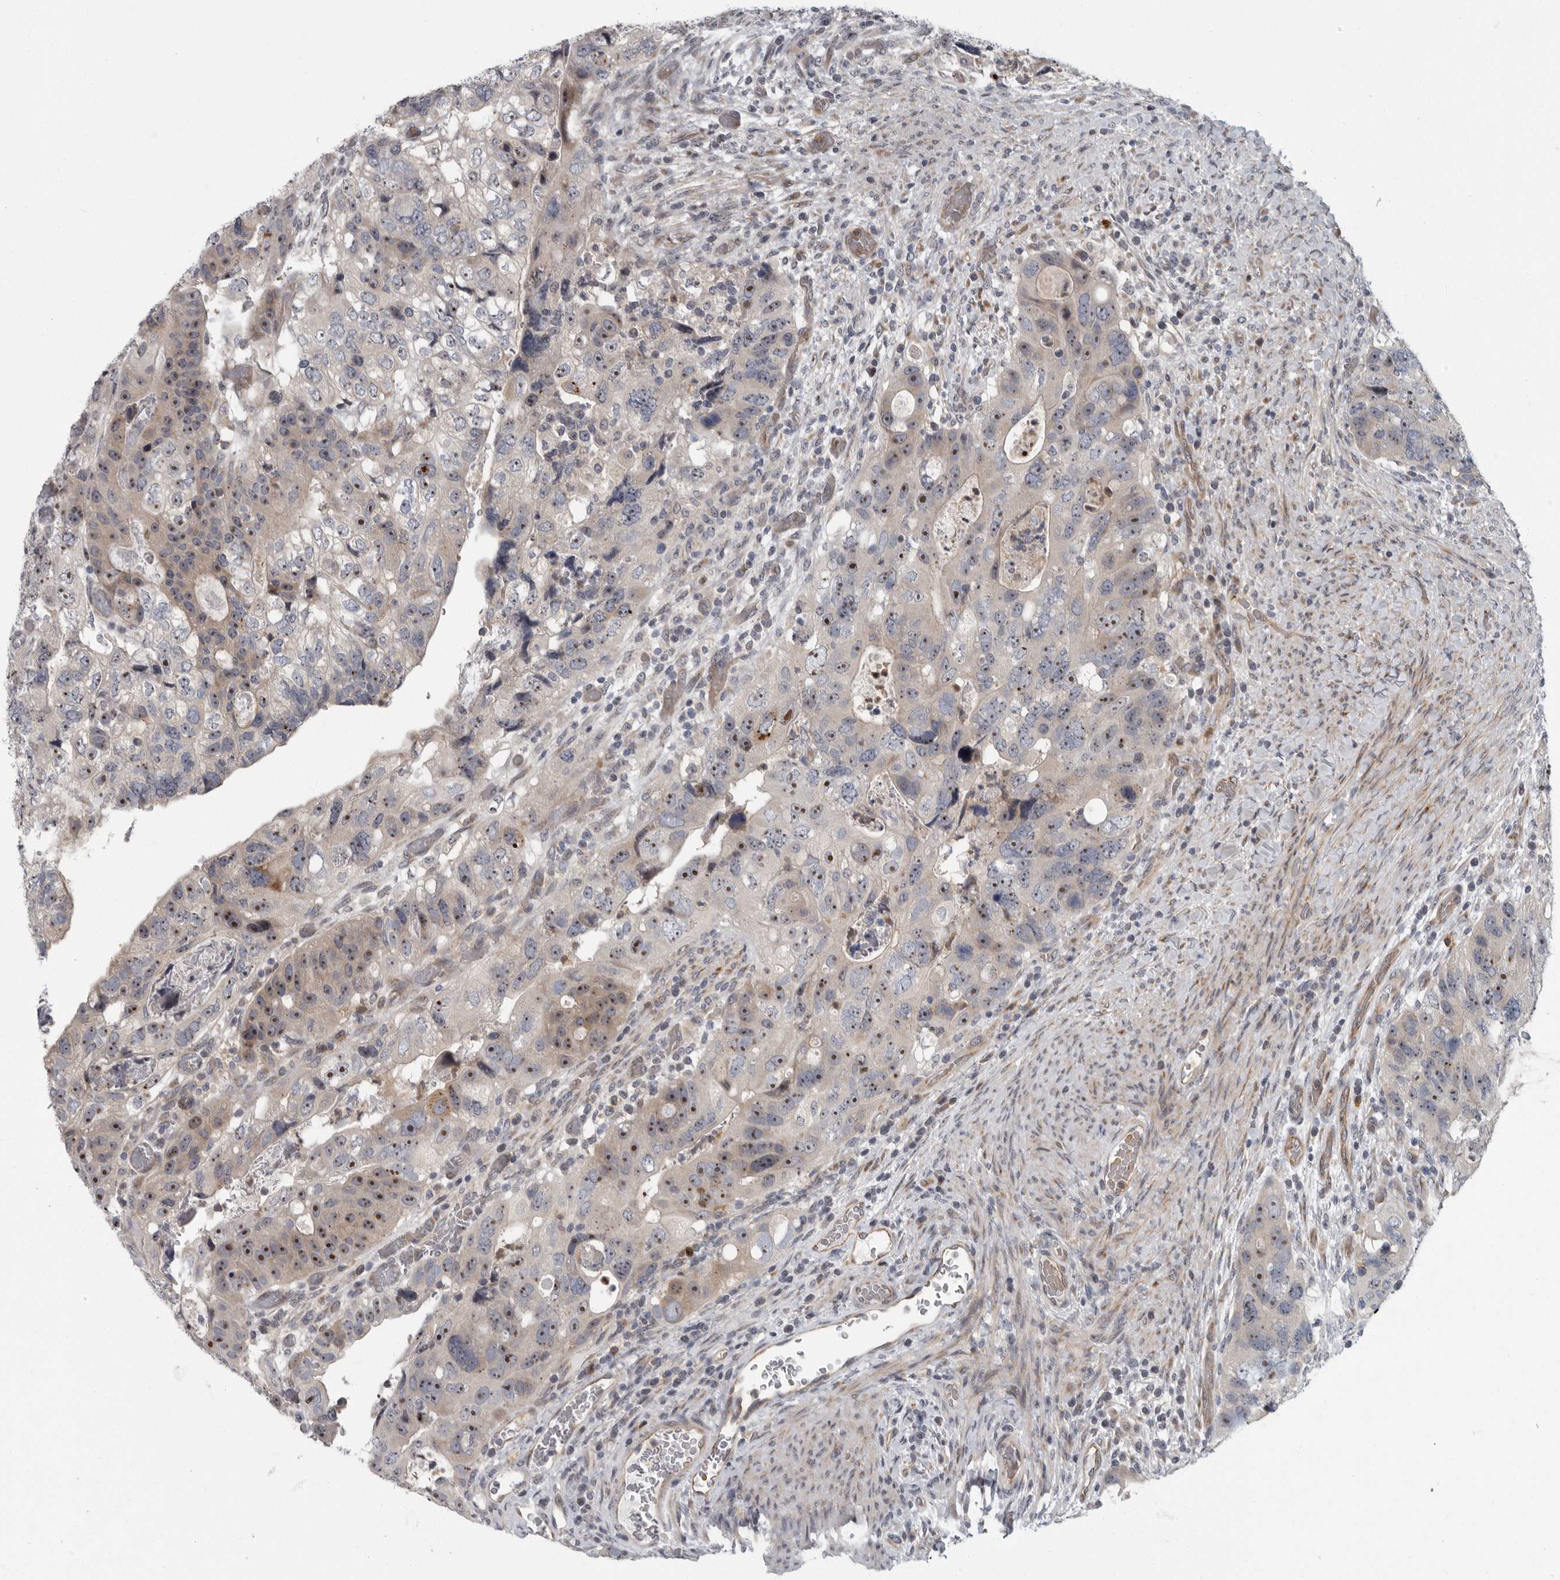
{"staining": {"intensity": "strong", "quantity": "25%-75%", "location": "nuclear"}, "tissue": "colorectal cancer", "cell_type": "Tumor cells", "image_type": "cancer", "snomed": [{"axis": "morphology", "description": "Adenocarcinoma, NOS"}, {"axis": "topography", "description": "Rectum"}], "caption": "About 25%-75% of tumor cells in colorectal cancer display strong nuclear protein staining as visualized by brown immunohistochemical staining.", "gene": "PDCD11", "patient": {"sex": "male", "age": 59}}